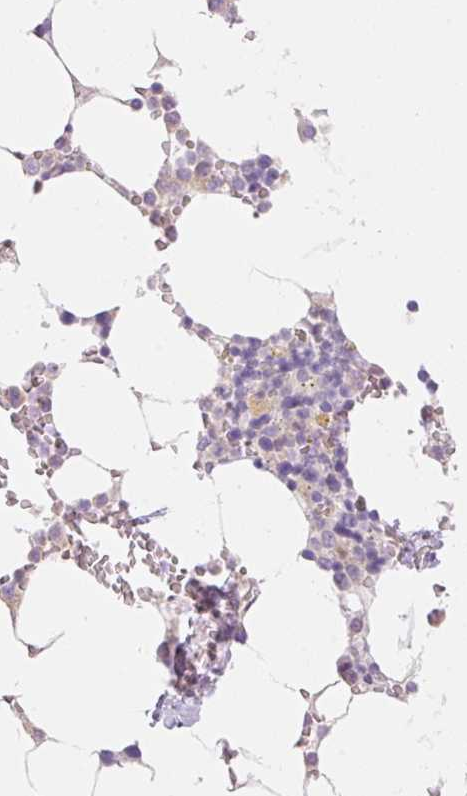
{"staining": {"intensity": "negative", "quantity": "none", "location": "none"}, "tissue": "bone marrow", "cell_type": "Hematopoietic cells", "image_type": "normal", "snomed": [{"axis": "morphology", "description": "Normal tissue, NOS"}, {"axis": "topography", "description": "Bone marrow"}], "caption": "High power microscopy photomicrograph of an immunohistochemistry (IHC) photomicrograph of normal bone marrow, revealing no significant expression in hematopoietic cells.", "gene": "TBX15", "patient": {"sex": "male", "age": 64}}